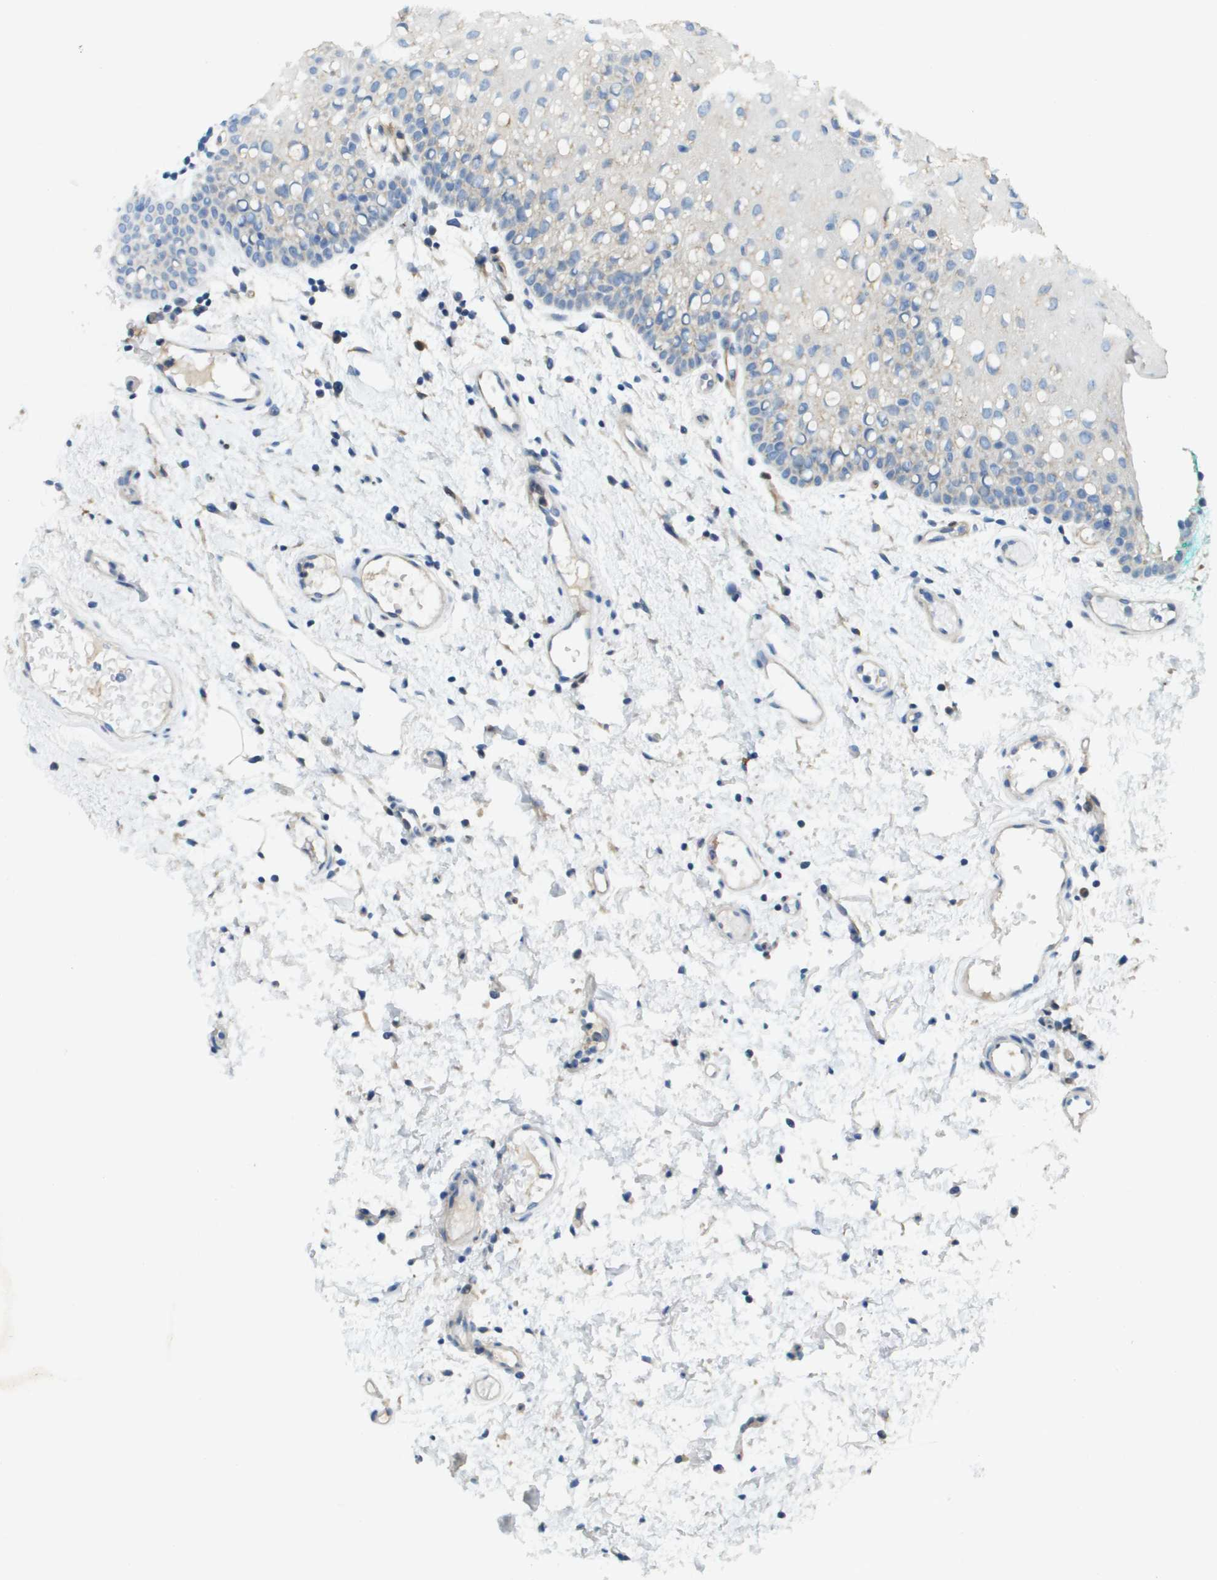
{"staining": {"intensity": "weak", "quantity": "<25%", "location": "cytoplasmic/membranous"}, "tissue": "oral mucosa", "cell_type": "Squamous epithelial cells", "image_type": "normal", "snomed": [{"axis": "morphology", "description": "Normal tissue, NOS"}, {"axis": "morphology", "description": "Squamous cell carcinoma, NOS"}, {"axis": "topography", "description": "Oral tissue"}, {"axis": "topography", "description": "Salivary gland"}, {"axis": "topography", "description": "Head-Neck"}], "caption": "Immunohistochemistry histopathology image of benign human oral mucosa stained for a protein (brown), which demonstrates no staining in squamous epithelial cells. (DAB (3,3'-diaminobenzidine) IHC visualized using brightfield microscopy, high magnification).", "gene": "CYGB", "patient": {"sex": "female", "age": 62}}